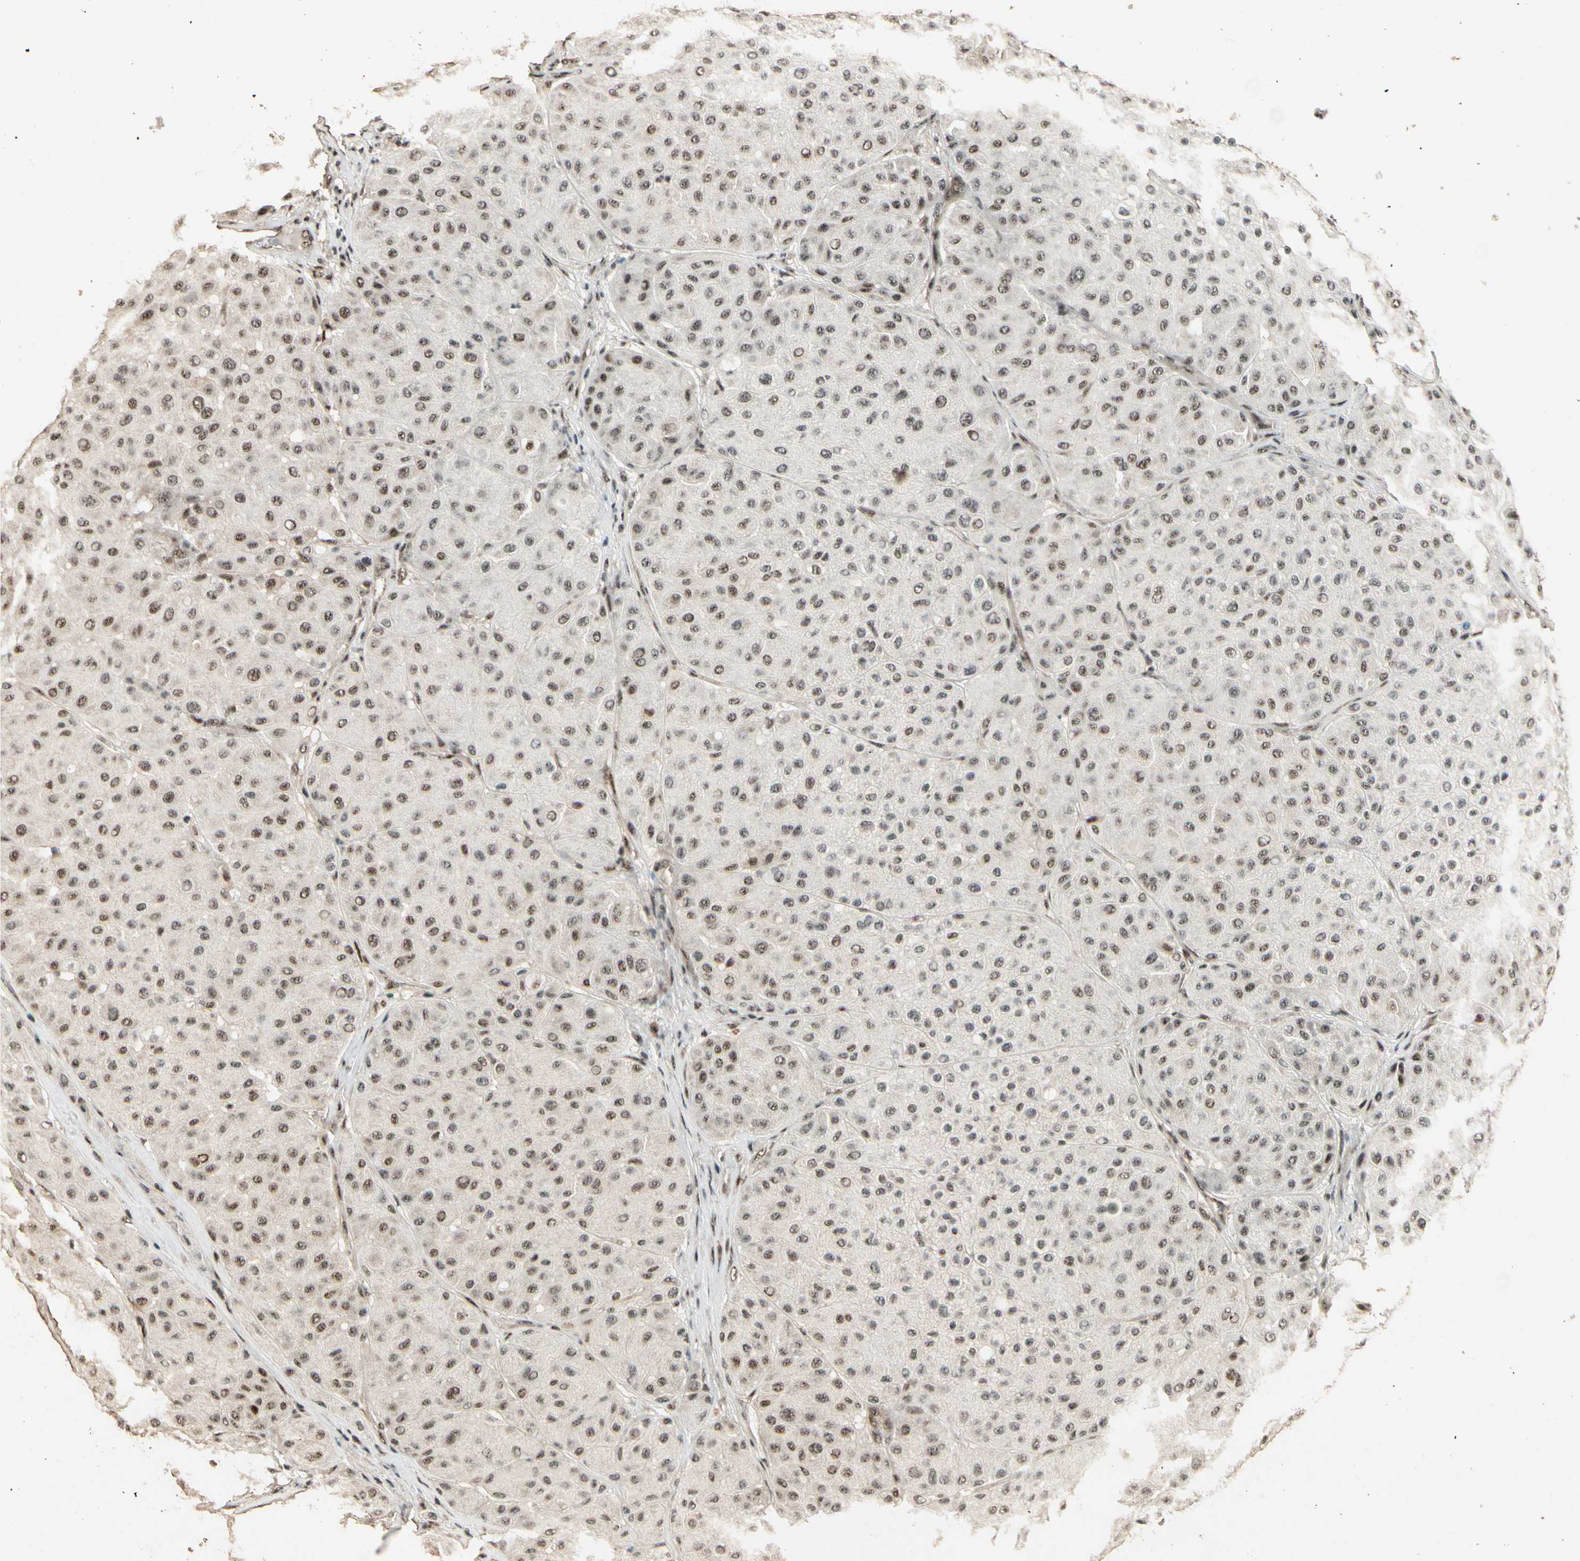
{"staining": {"intensity": "moderate", "quantity": ">75%", "location": "nuclear"}, "tissue": "melanoma", "cell_type": "Tumor cells", "image_type": "cancer", "snomed": [{"axis": "morphology", "description": "Normal tissue, NOS"}, {"axis": "morphology", "description": "Malignant melanoma, Metastatic site"}, {"axis": "topography", "description": "Skin"}], "caption": "A brown stain highlights moderate nuclear staining of a protein in human malignant melanoma (metastatic site) tumor cells.", "gene": "RBM25", "patient": {"sex": "male", "age": 41}}